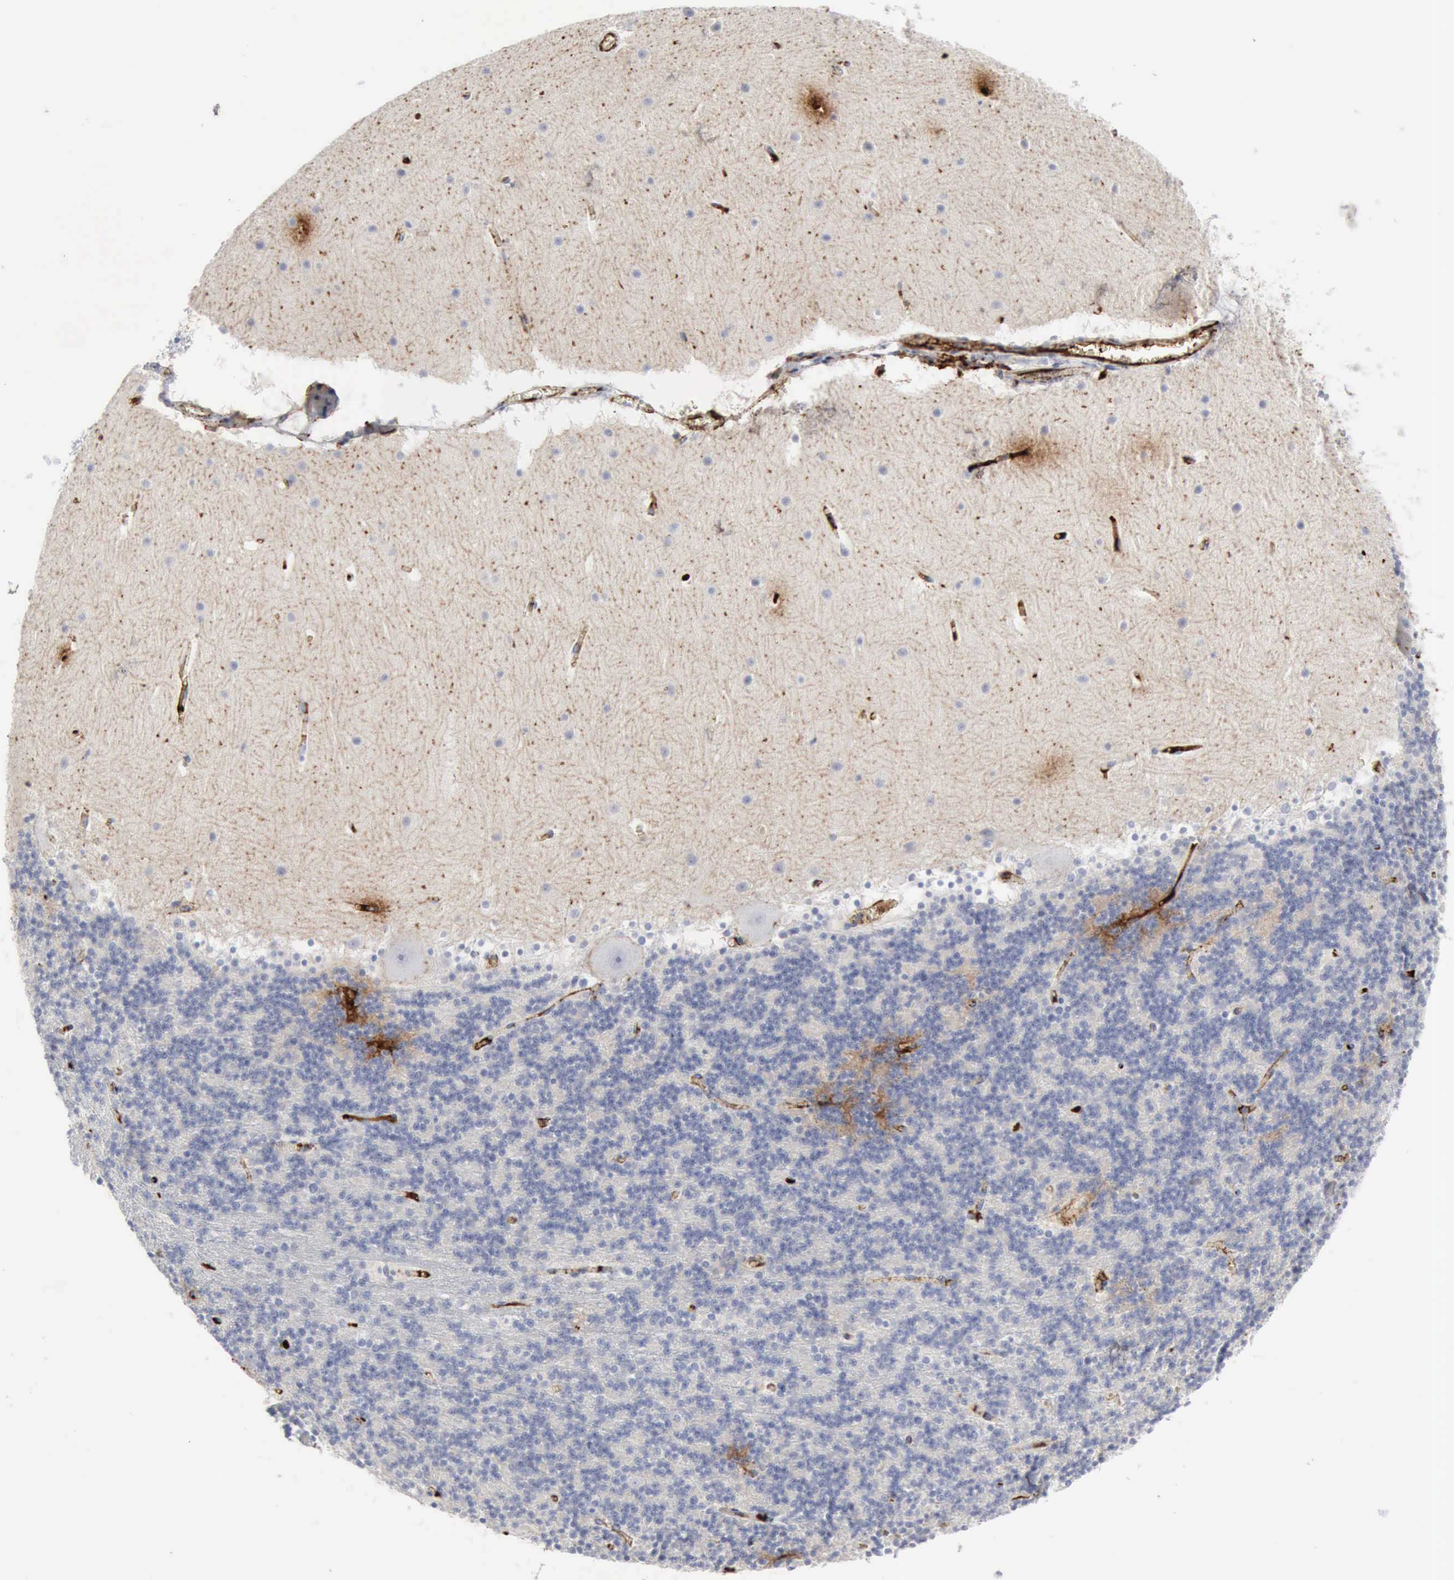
{"staining": {"intensity": "negative", "quantity": "none", "location": "none"}, "tissue": "cerebellum", "cell_type": "Cells in granular layer", "image_type": "normal", "snomed": [{"axis": "morphology", "description": "Normal tissue, NOS"}, {"axis": "topography", "description": "Cerebellum"}], "caption": "A high-resolution photomicrograph shows immunohistochemistry (IHC) staining of benign cerebellum, which demonstrates no significant positivity in cells in granular layer. The staining was performed using DAB (3,3'-diaminobenzidine) to visualize the protein expression in brown, while the nuclei were stained in blue with hematoxylin (Magnification: 20x).", "gene": "C4BPA", "patient": {"sex": "male", "age": 45}}